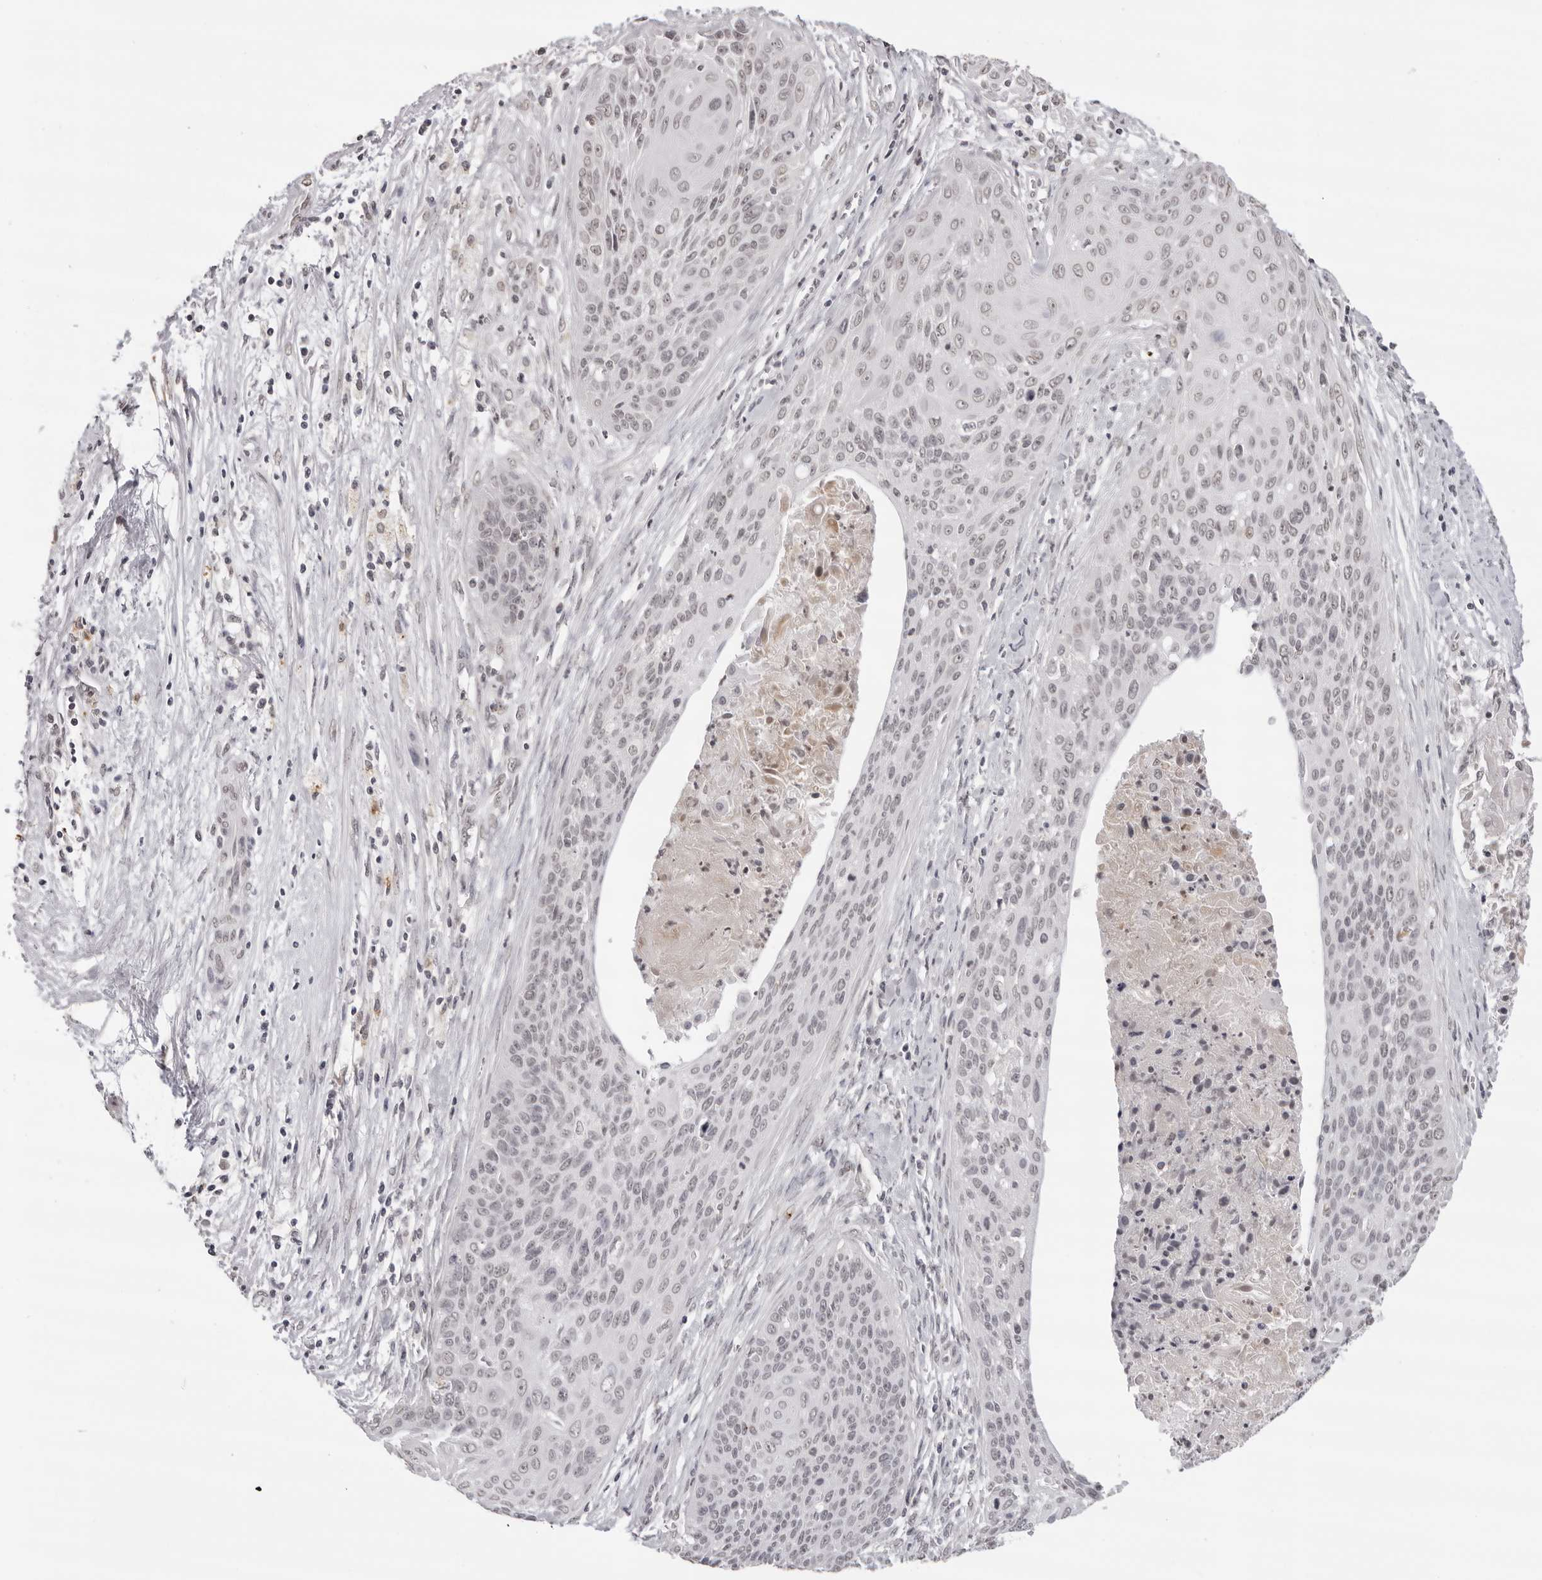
{"staining": {"intensity": "weak", "quantity": "<25%", "location": "nuclear"}, "tissue": "cervical cancer", "cell_type": "Tumor cells", "image_type": "cancer", "snomed": [{"axis": "morphology", "description": "Squamous cell carcinoma, NOS"}, {"axis": "topography", "description": "Cervix"}], "caption": "Protein analysis of squamous cell carcinoma (cervical) shows no significant staining in tumor cells.", "gene": "NTM", "patient": {"sex": "female", "age": 55}}